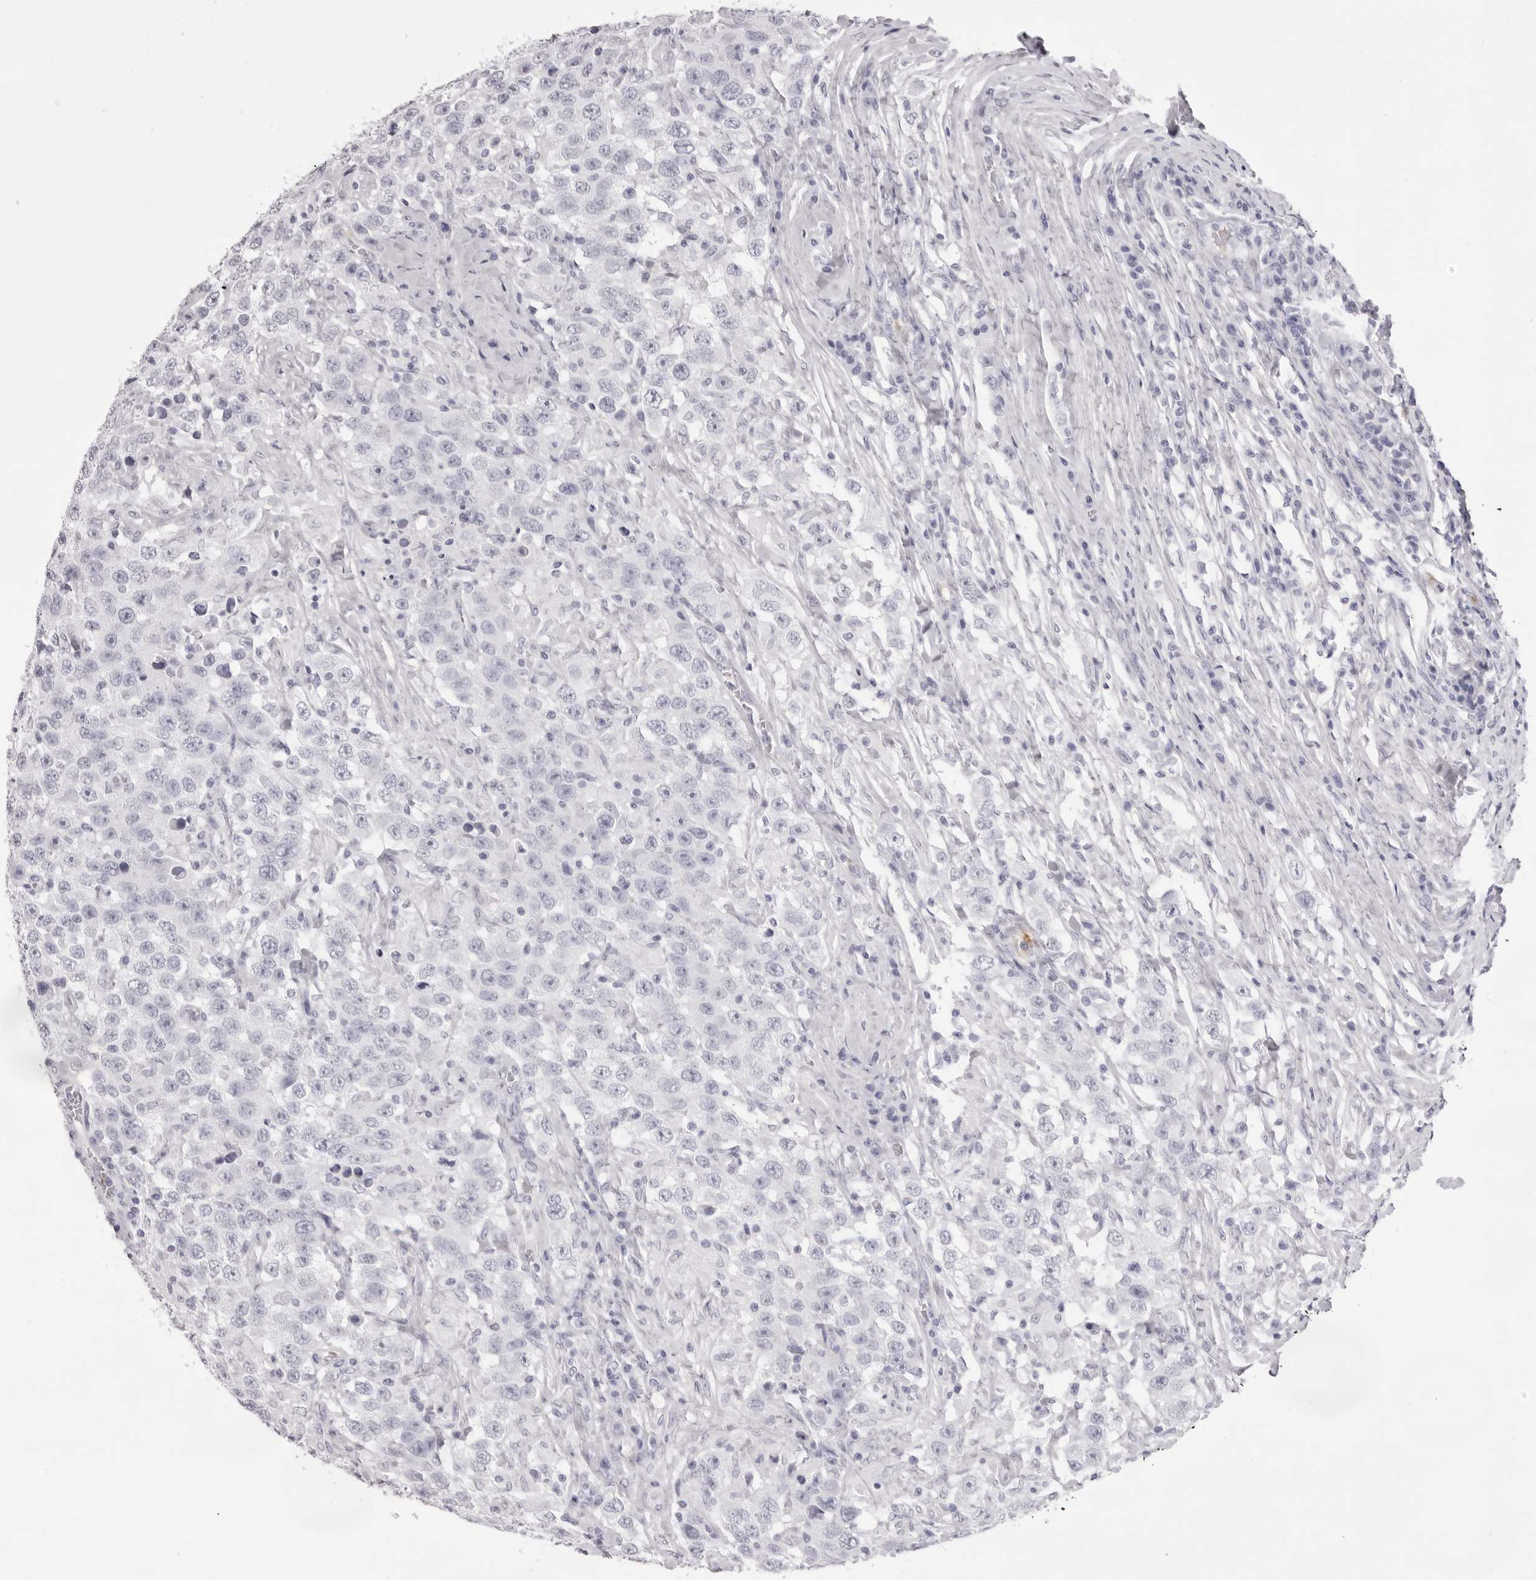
{"staining": {"intensity": "negative", "quantity": "none", "location": "none"}, "tissue": "testis cancer", "cell_type": "Tumor cells", "image_type": "cancer", "snomed": [{"axis": "morphology", "description": "Seminoma, NOS"}, {"axis": "topography", "description": "Testis"}], "caption": "Immunohistochemical staining of testis cancer (seminoma) shows no significant expression in tumor cells.", "gene": "SPTA1", "patient": {"sex": "male", "age": 41}}